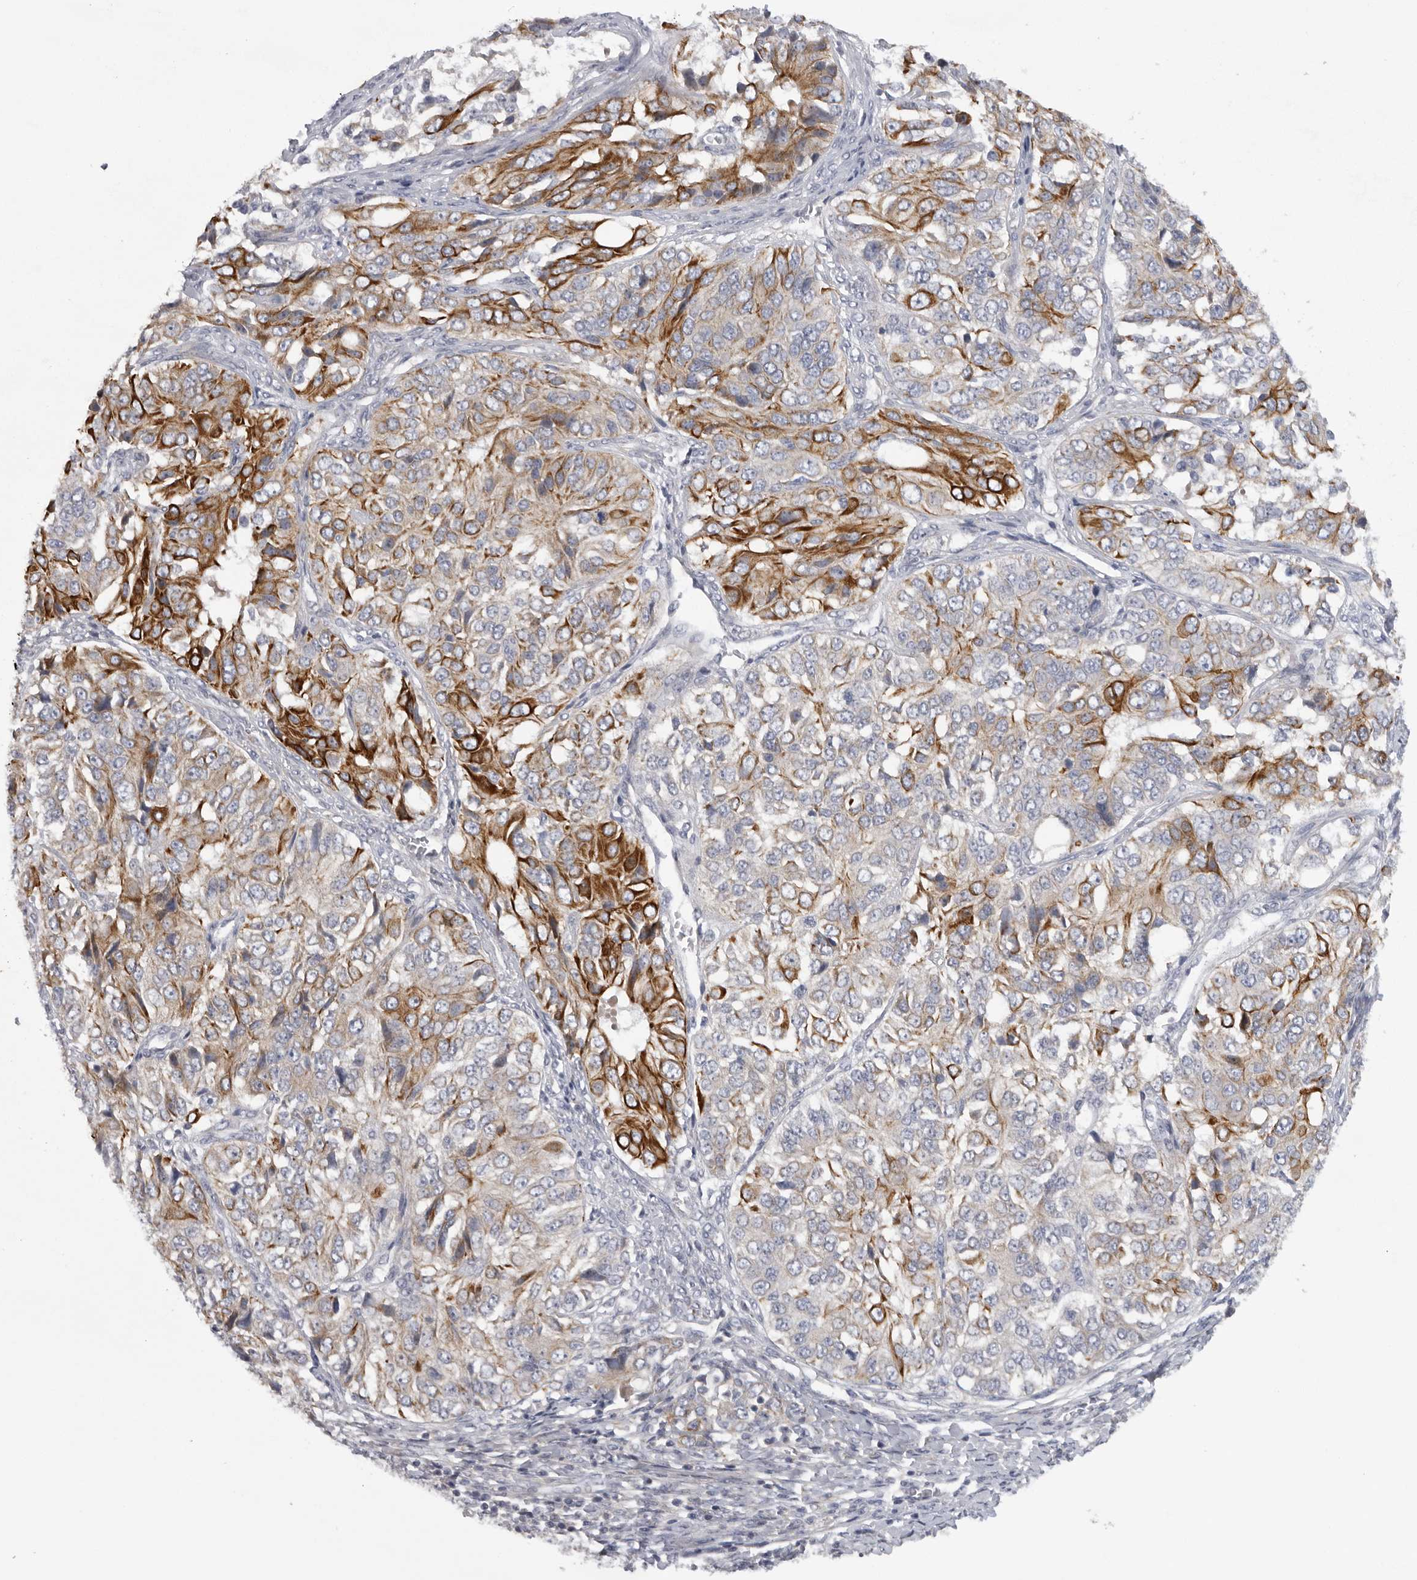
{"staining": {"intensity": "strong", "quantity": "25%-75%", "location": "cytoplasmic/membranous"}, "tissue": "ovarian cancer", "cell_type": "Tumor cells", "image_type": "cancer", "snomed": [{"axis": "morphology", "description": "Carcinoma, endometroid"}, {"axis": "topography", "description": "Ovary"}], "caption": "Tumor cells demonstrate high levels of strong cytoplasmic/membranous staining in about 25%-75% of cells in endometroid carcinoma (ovarian). (Stains: DAB (3,3'-diaminobenzidine) in brown, nuclei in blue, Microscopy: brightfield microscopy at high magnification).", "gene": "USP24", "patient": {"sex": "female", "age": 51}}